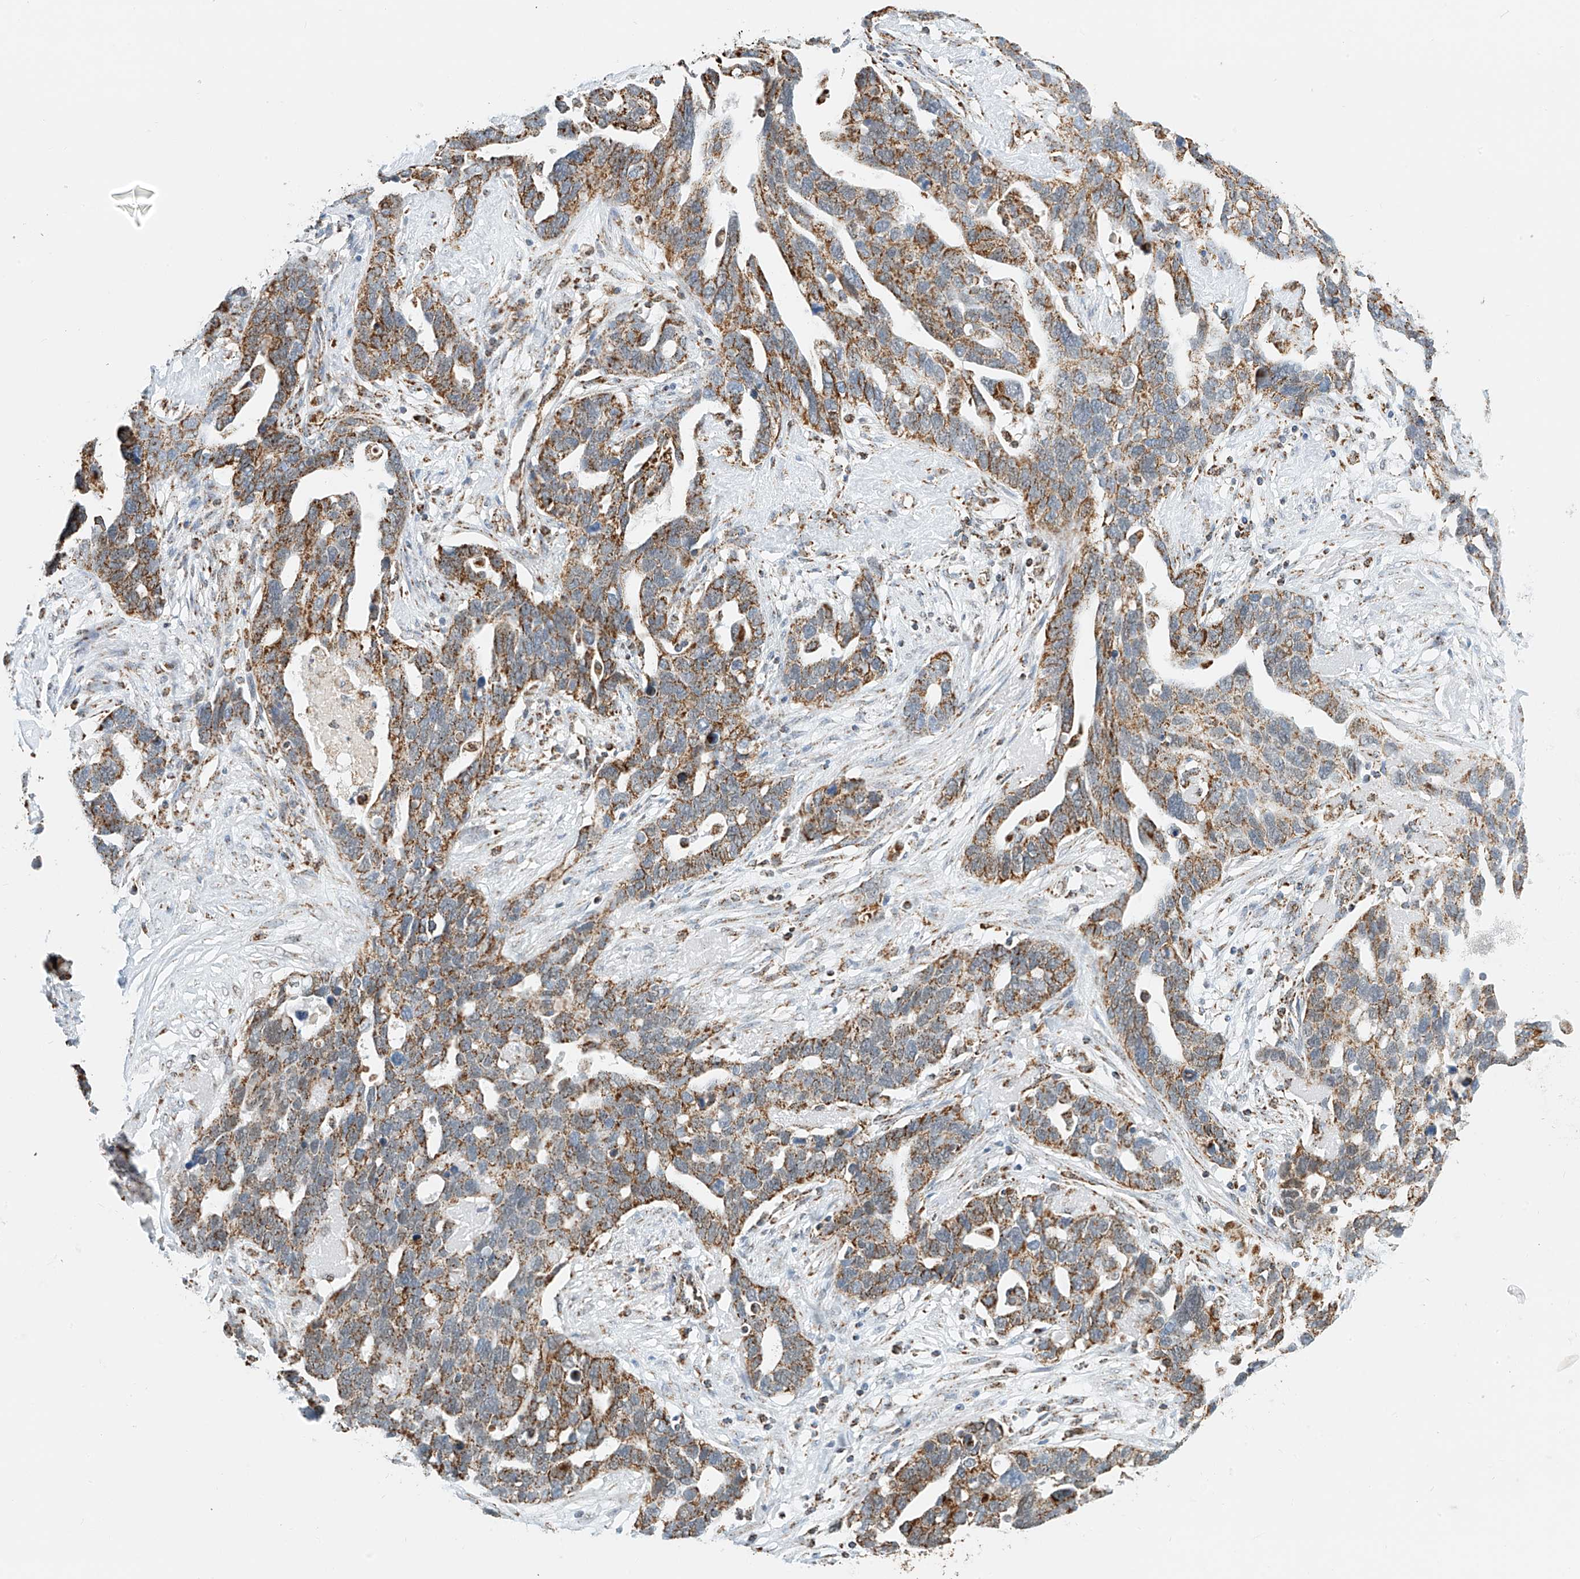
{"staining": {"intensity": "moderate", "quantity": ">75%", "location": "cytoplasmic/membranous"}, "tissue": "ovarian cancer", "cell_type": "Tumor cells", "image_type": "cancer", "snomed": [{"axis": "morphology", "description": "Cystadenocarcinoma, serous, NOS"}, {"axis": "topography", "description": "Ovary"}], "caption": "A medium amount of moderate cytoplasmic/membranous positivity is identified in about >75% of tumor cells in ovarian cancer tissue.", "gene": "PPA2", "patient": {"sex": "female", "age": 54}}